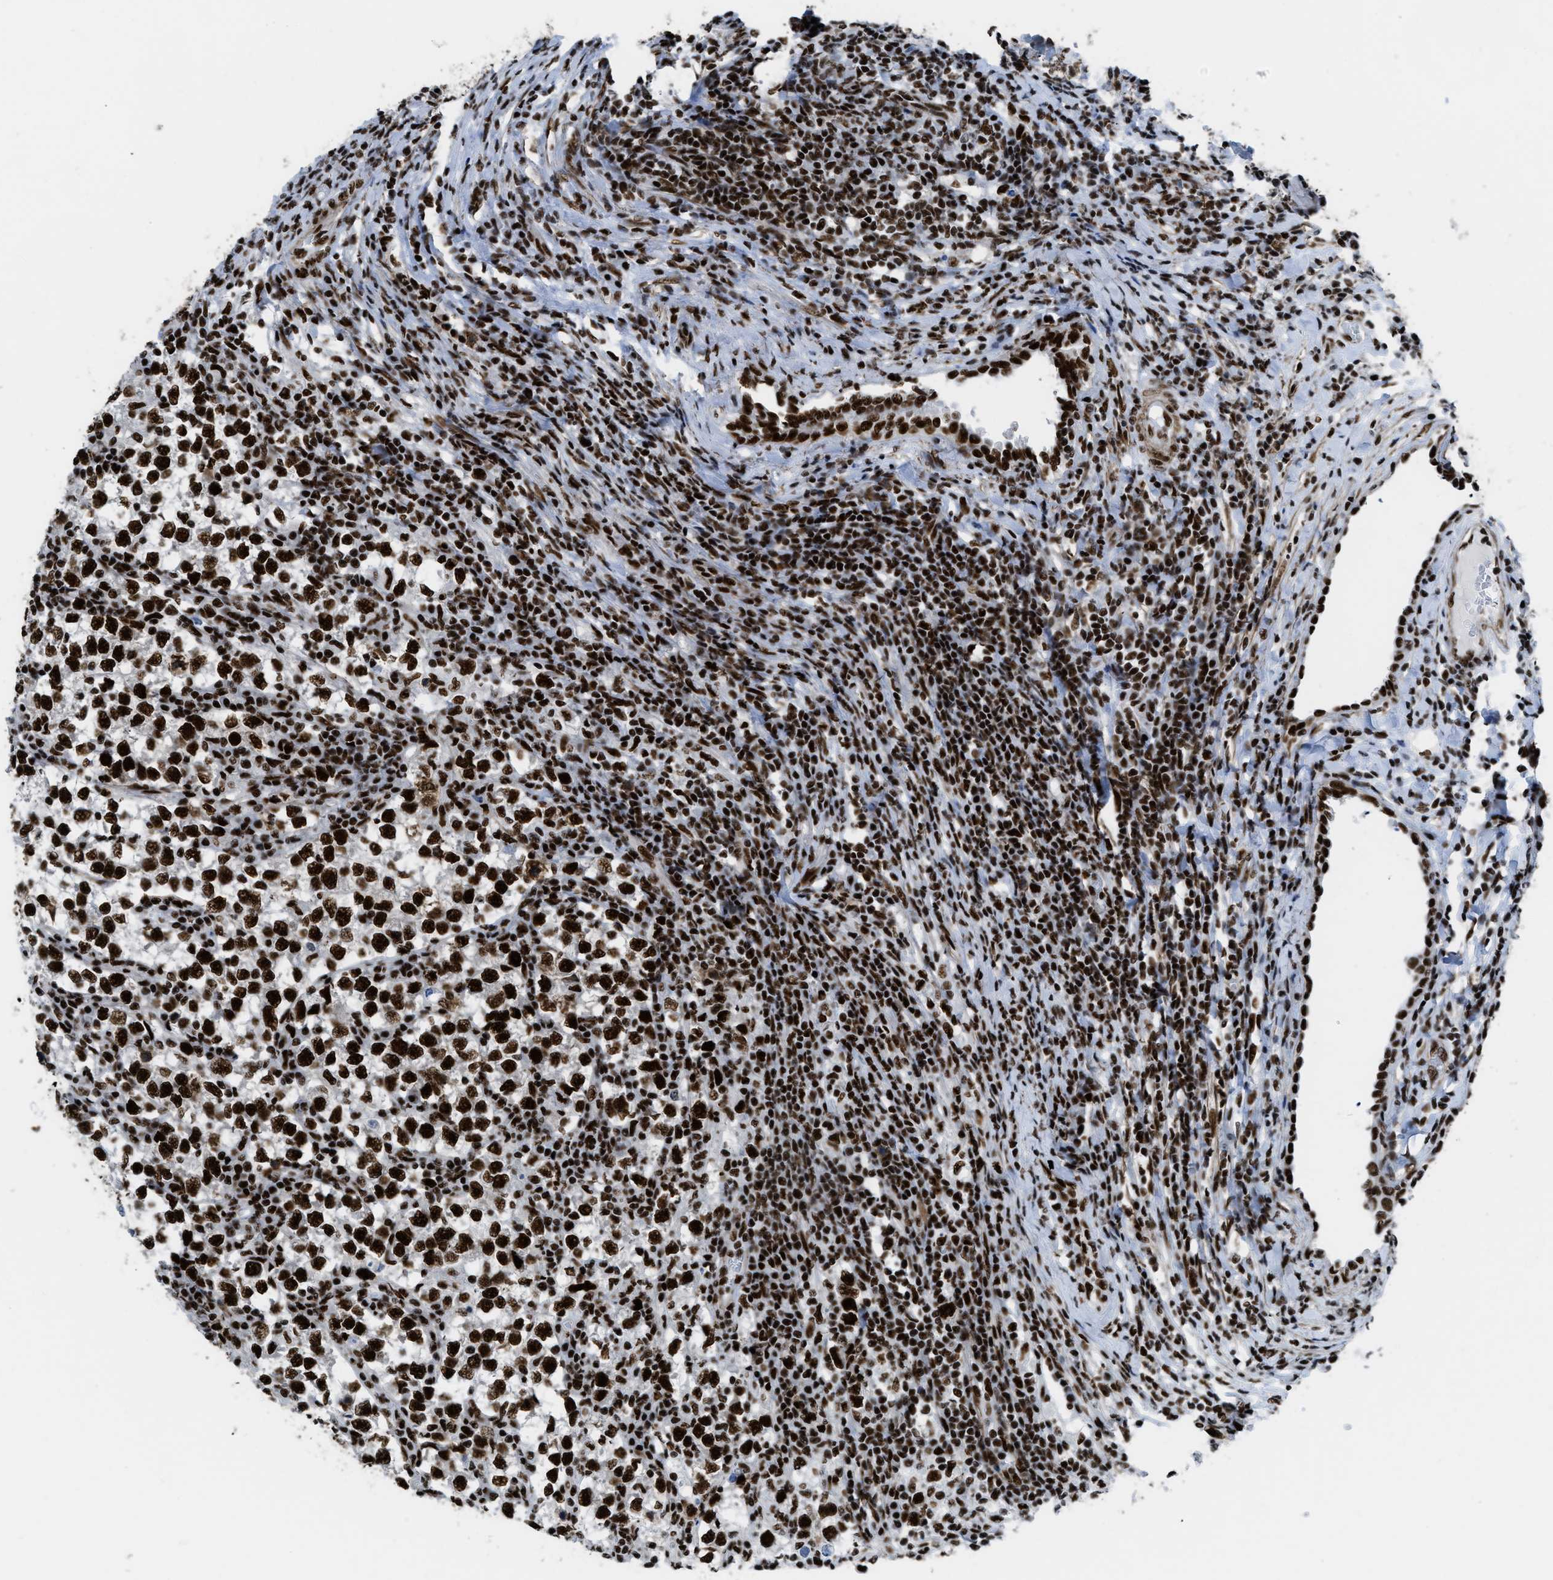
{"staining": {"intensity": "strong", "quantity": ">75%", "location": "nuclear"}, "tissue": "testis cancer", "cell_type": "Tumor cells", "image_type": "cancer", "snomed": [{"axis": "morphology", "description": "Normal tissue, NOS"}, {"axis": "morphology", "description": "Seminoma, NOS"}, {"axis": "topography", "description": "Testis"}], "caption": "Protein analysis of testis cancer (seminoma) tissue displays strong nuclear staining in about >75% of tumor cells.", "gene": "ZNF207", "patient": {"sex": "male", "age": 43}}